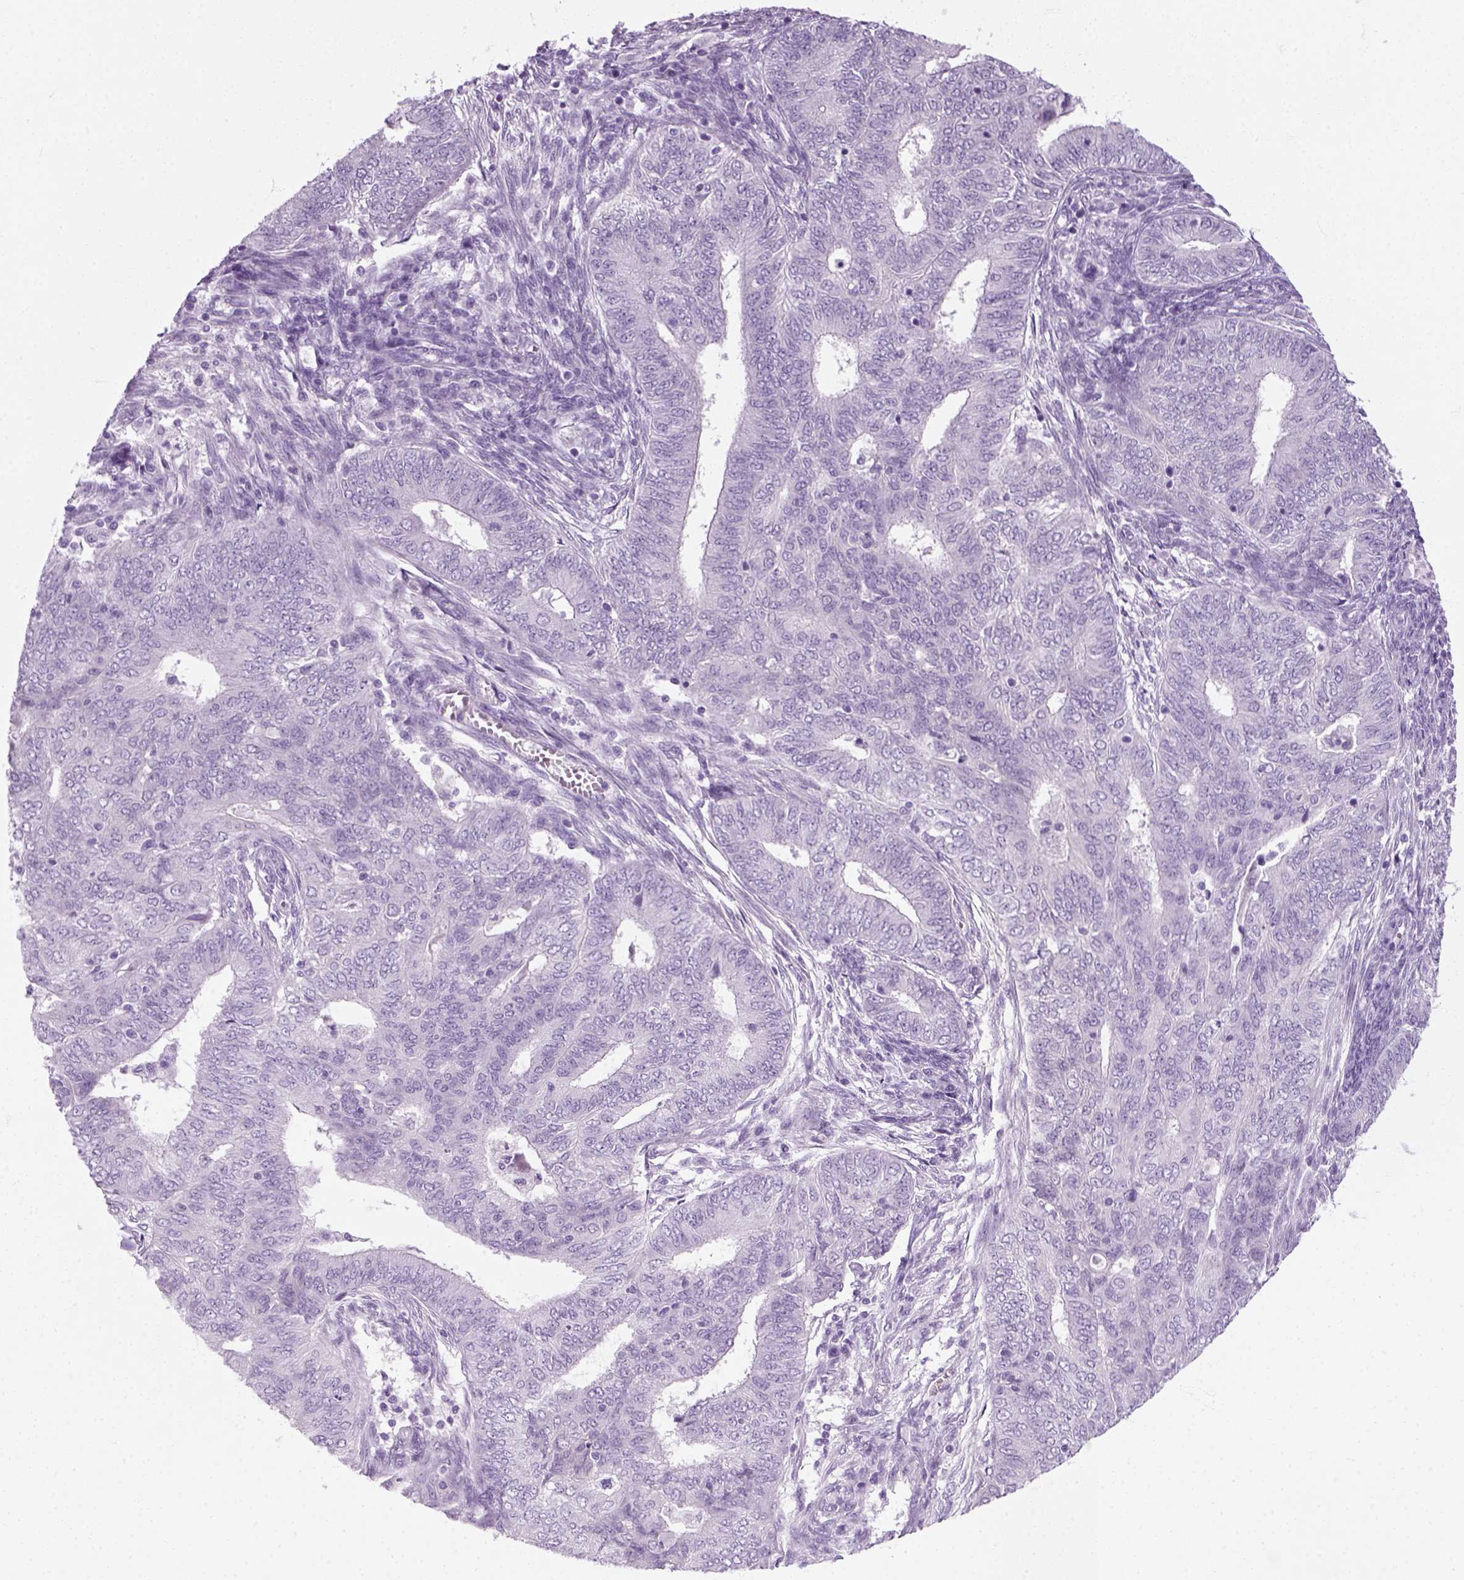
{"staining": {"intensity": "negative", "quantity": "none", "location": "none"}, "tissue": "endometrial cancer", "cell_type": "Tumor cells", "image_type": "cancer", "snomed": [{"axis": "morphology", "description": "Adenocarcinoma, NOS"}, {"axis": "topography", "description": "Endometrium"}], "caption": "DAB immunohistochemical staining of endometrial adenocarcinoma displays no significant positivity in tumor cells.", "gene": "SLC12A5", "patient": {"sex": "female", "age": 62}}